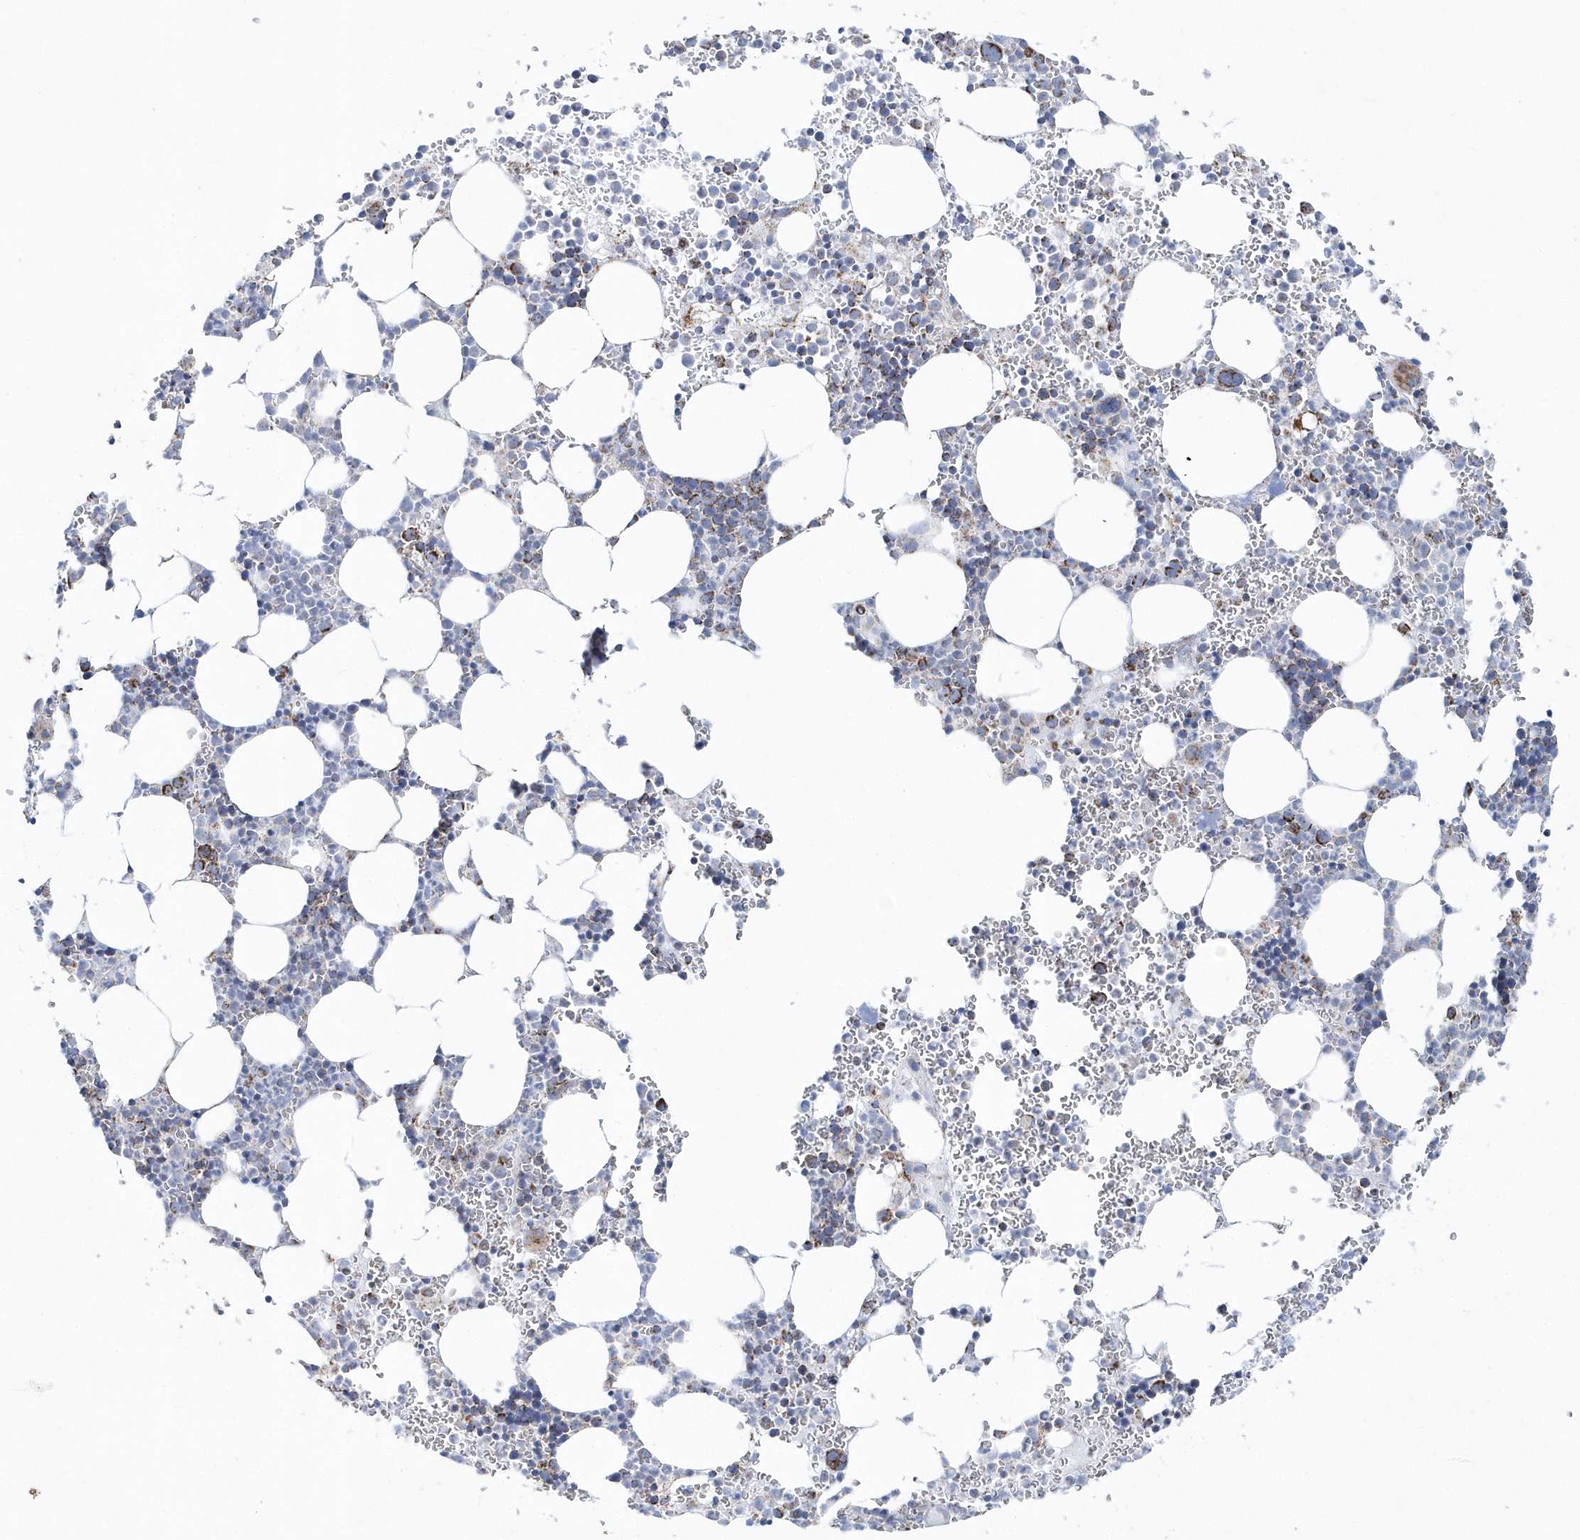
{"staining": {"intensity": "moderate", "quantity": "<25%", "location": "cytoplasmic/membranous"}, "tissue": "bone marrow", "cell_type": "Hematopoietic cells", "image_type": "normal", "snomed": [{"axis": "morphology", "description": "Normal tissue, NOS"}, {"axis": "topography", "description": "Bone marrow"}], "caption": "Brown immunohistochemical staining in unremarkable bone marrow reveals moderate cytoplasmic/membranous positivity in approximately <25% of hematopoietic cells.", "gene": "TMCO6", "patient": {"sex": "female", "age": 78}}